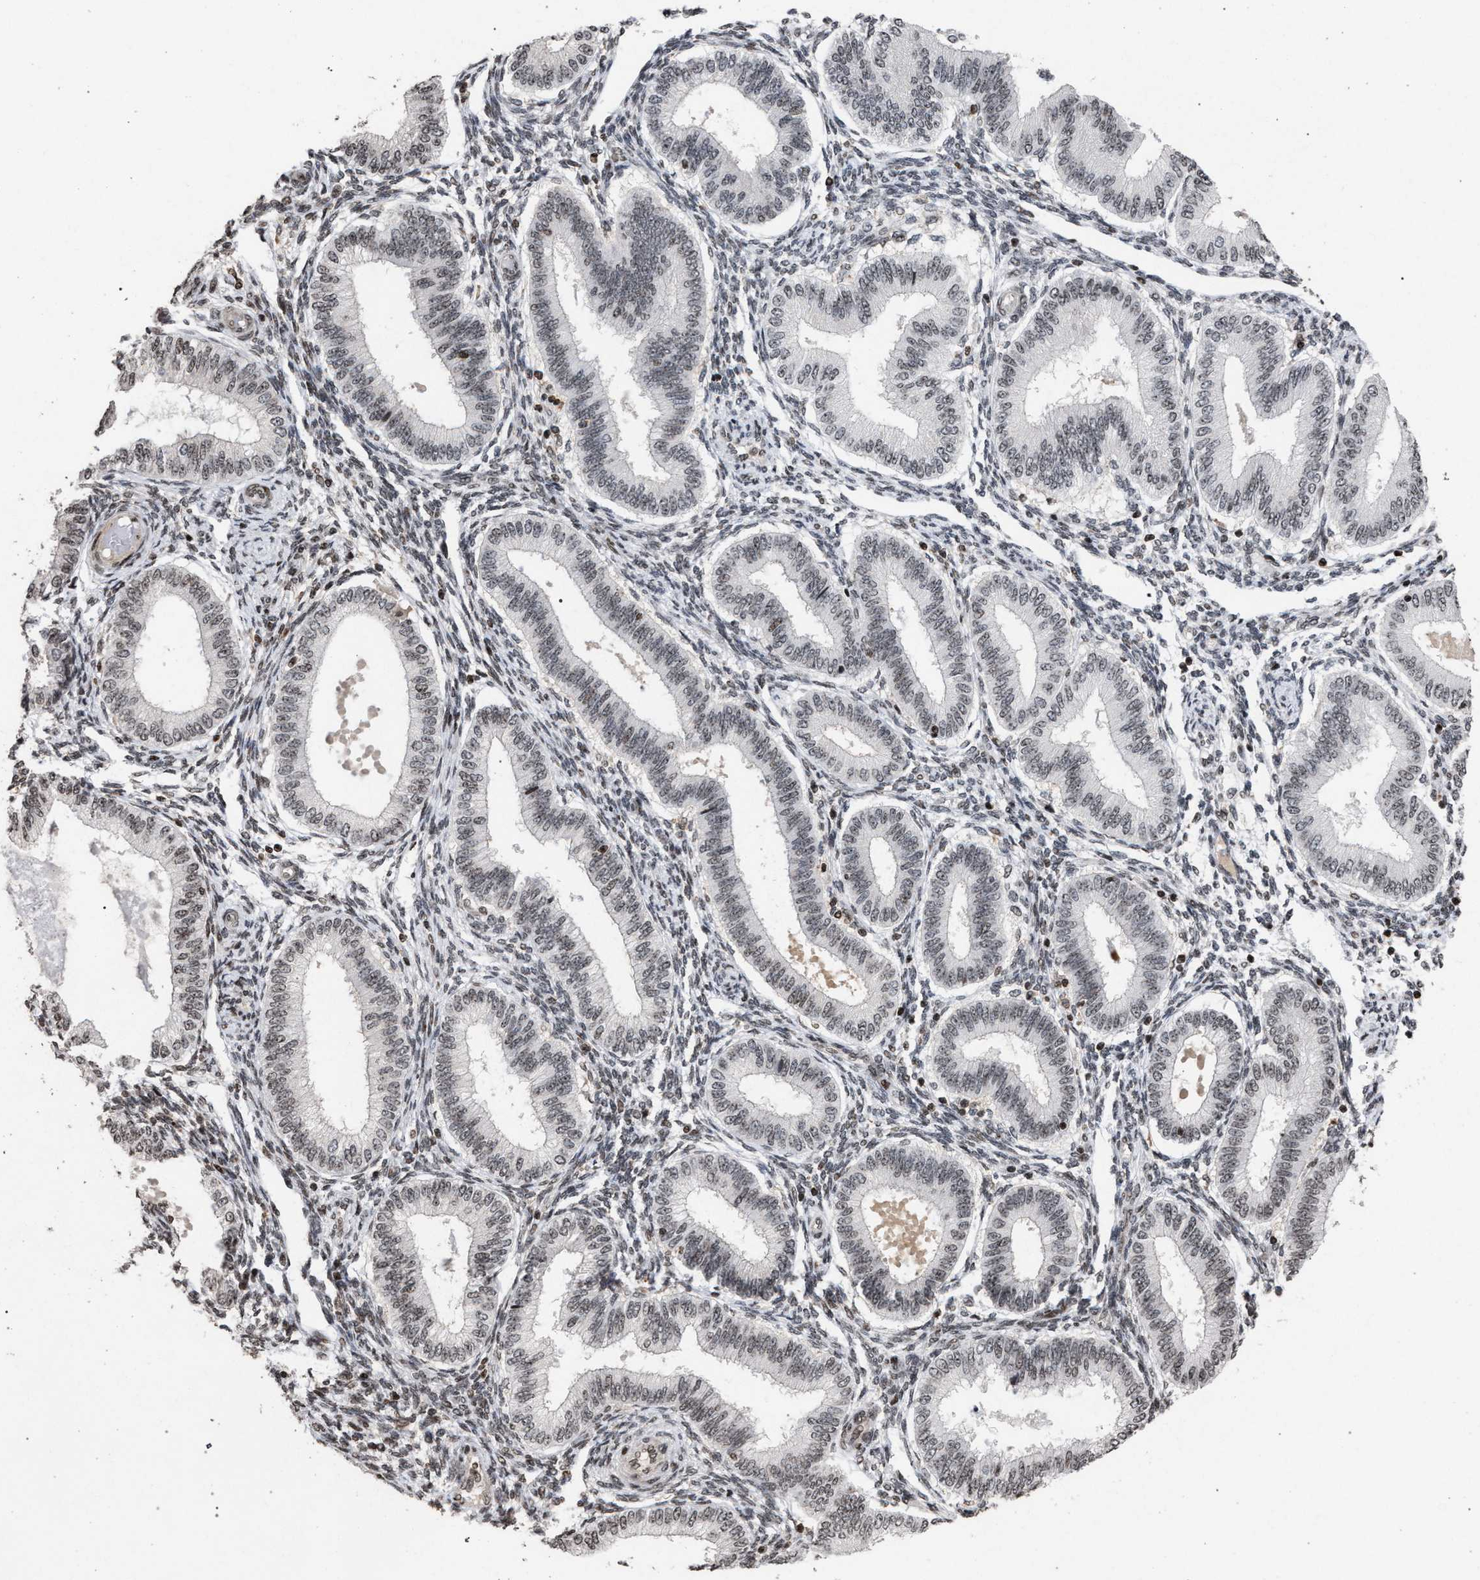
{"staining": {"intensity": "weak", "quantity": "25%-75%", "location": "nuclear"}, "tissue": "endometrium", "cell_type": "Cells in endometrial stroma", "image_type": "normal", "snomed": [{"axis": "morphology", "description": "Normal tissue, NOS"}, {"axis": "topography", "description": "Endometrium"}], "caption": "Protein staining reveals weak nuclear positivity in about 25%-75% of cells in endometrial stroma in unremarkable endometrium.", "gene": "FOXD3", "patient": {"sex": "female", "age": 39}}